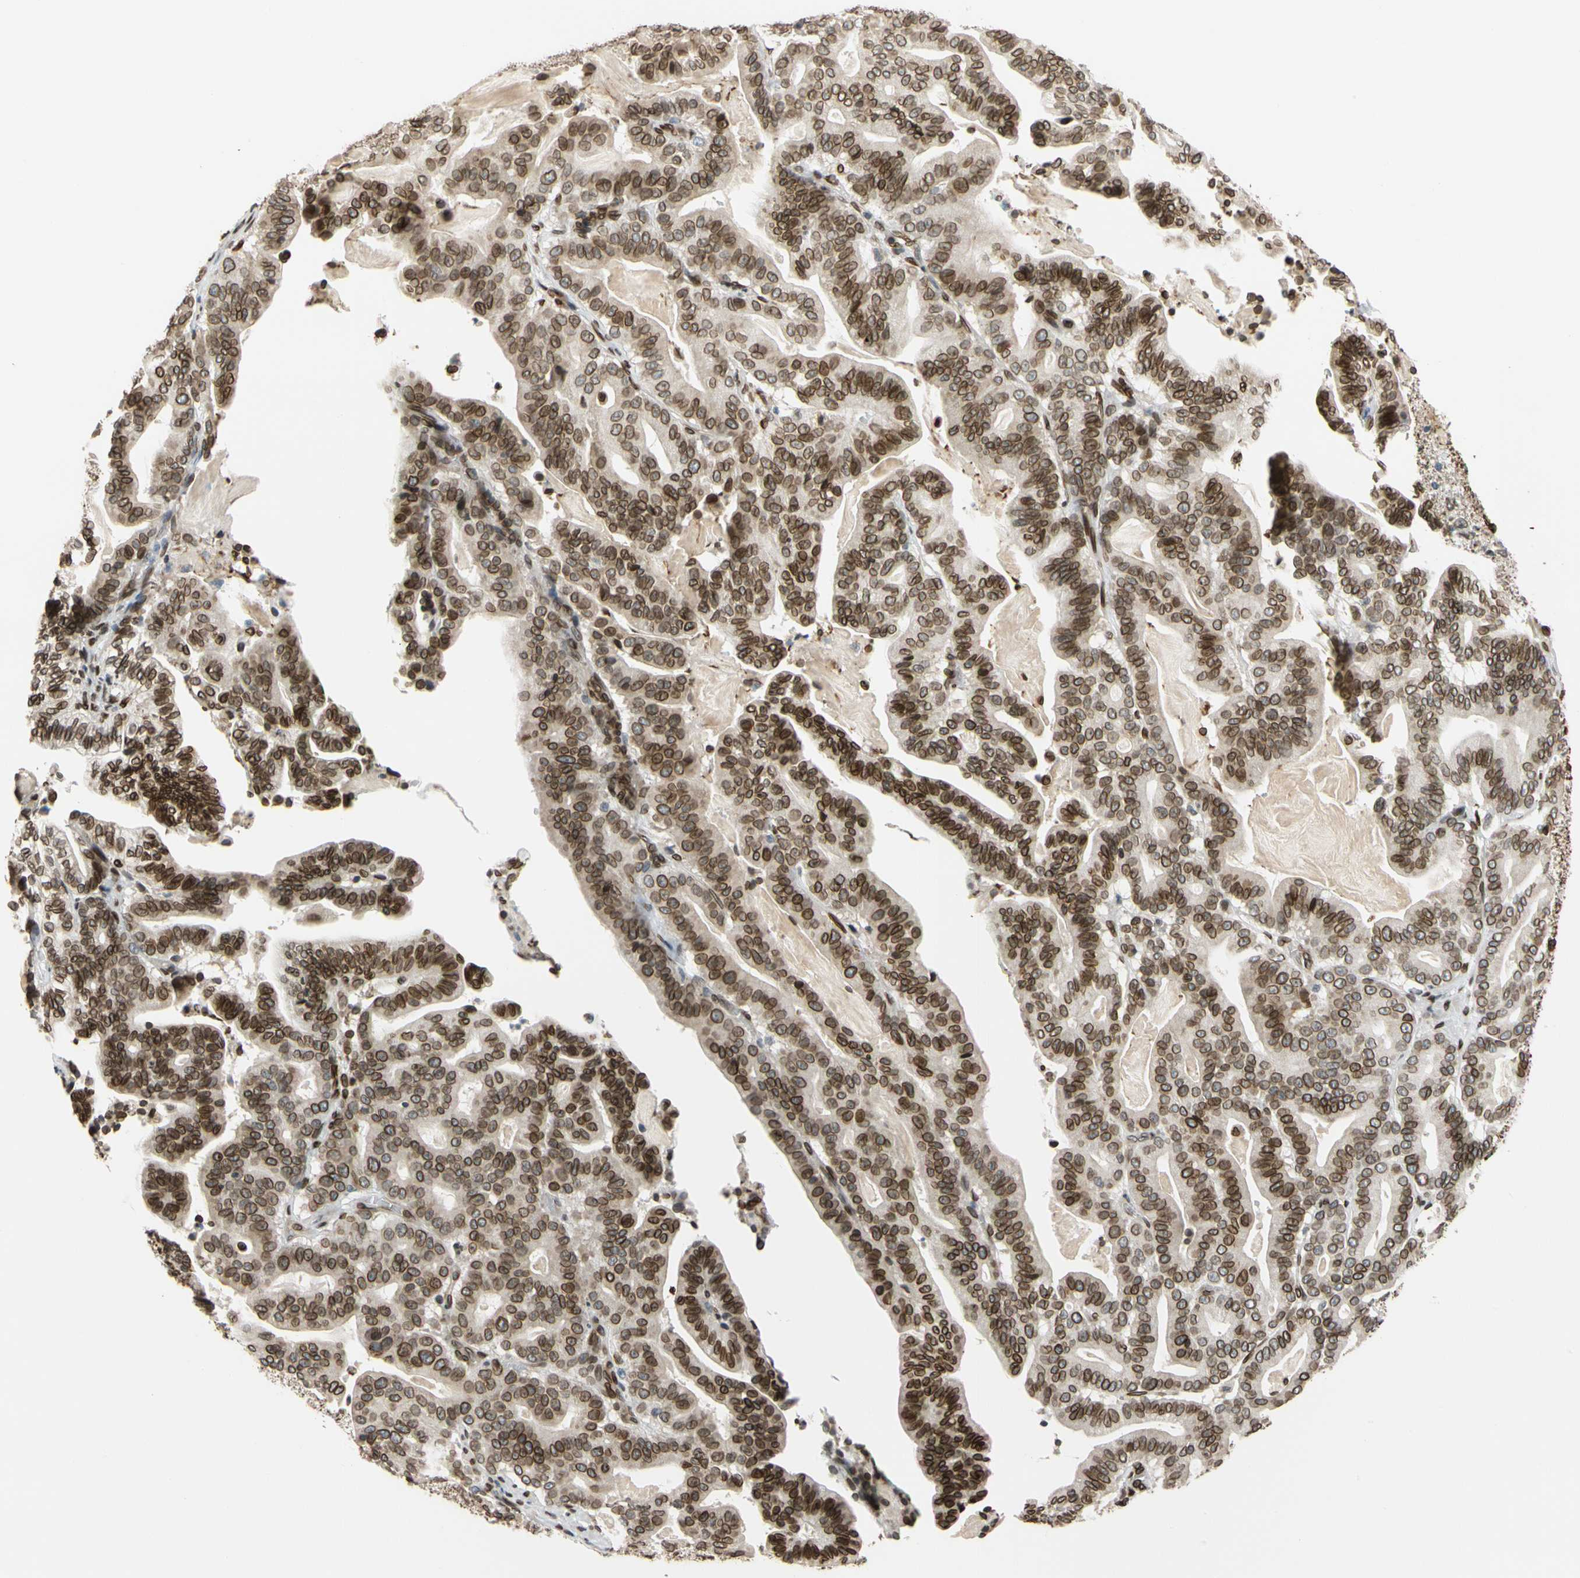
{"staining": {"intensity": "strong", "quantity": ">75%", "location": "cytoplasmic/membranous,nuclear"}, "tissue": "pancreatic cancer", "cell_type": "Tumor cells", "image_type": "cancer", "snomed": [{"axis": "morphology", "description": "Adenocarcinoma, NOS"}, {"axis": "topography", "description": "Pancreas"}], "caption": "This photomicrograph demonstrates immunohistochemistry staining of adenocarcinoma (pancreatic), with high strong cytoplasmic/membranous and nuclear positivity in approximately >75% of tumor cells.", "gene": "SUN1", "patient": {"sex": "male", "age": 63}}